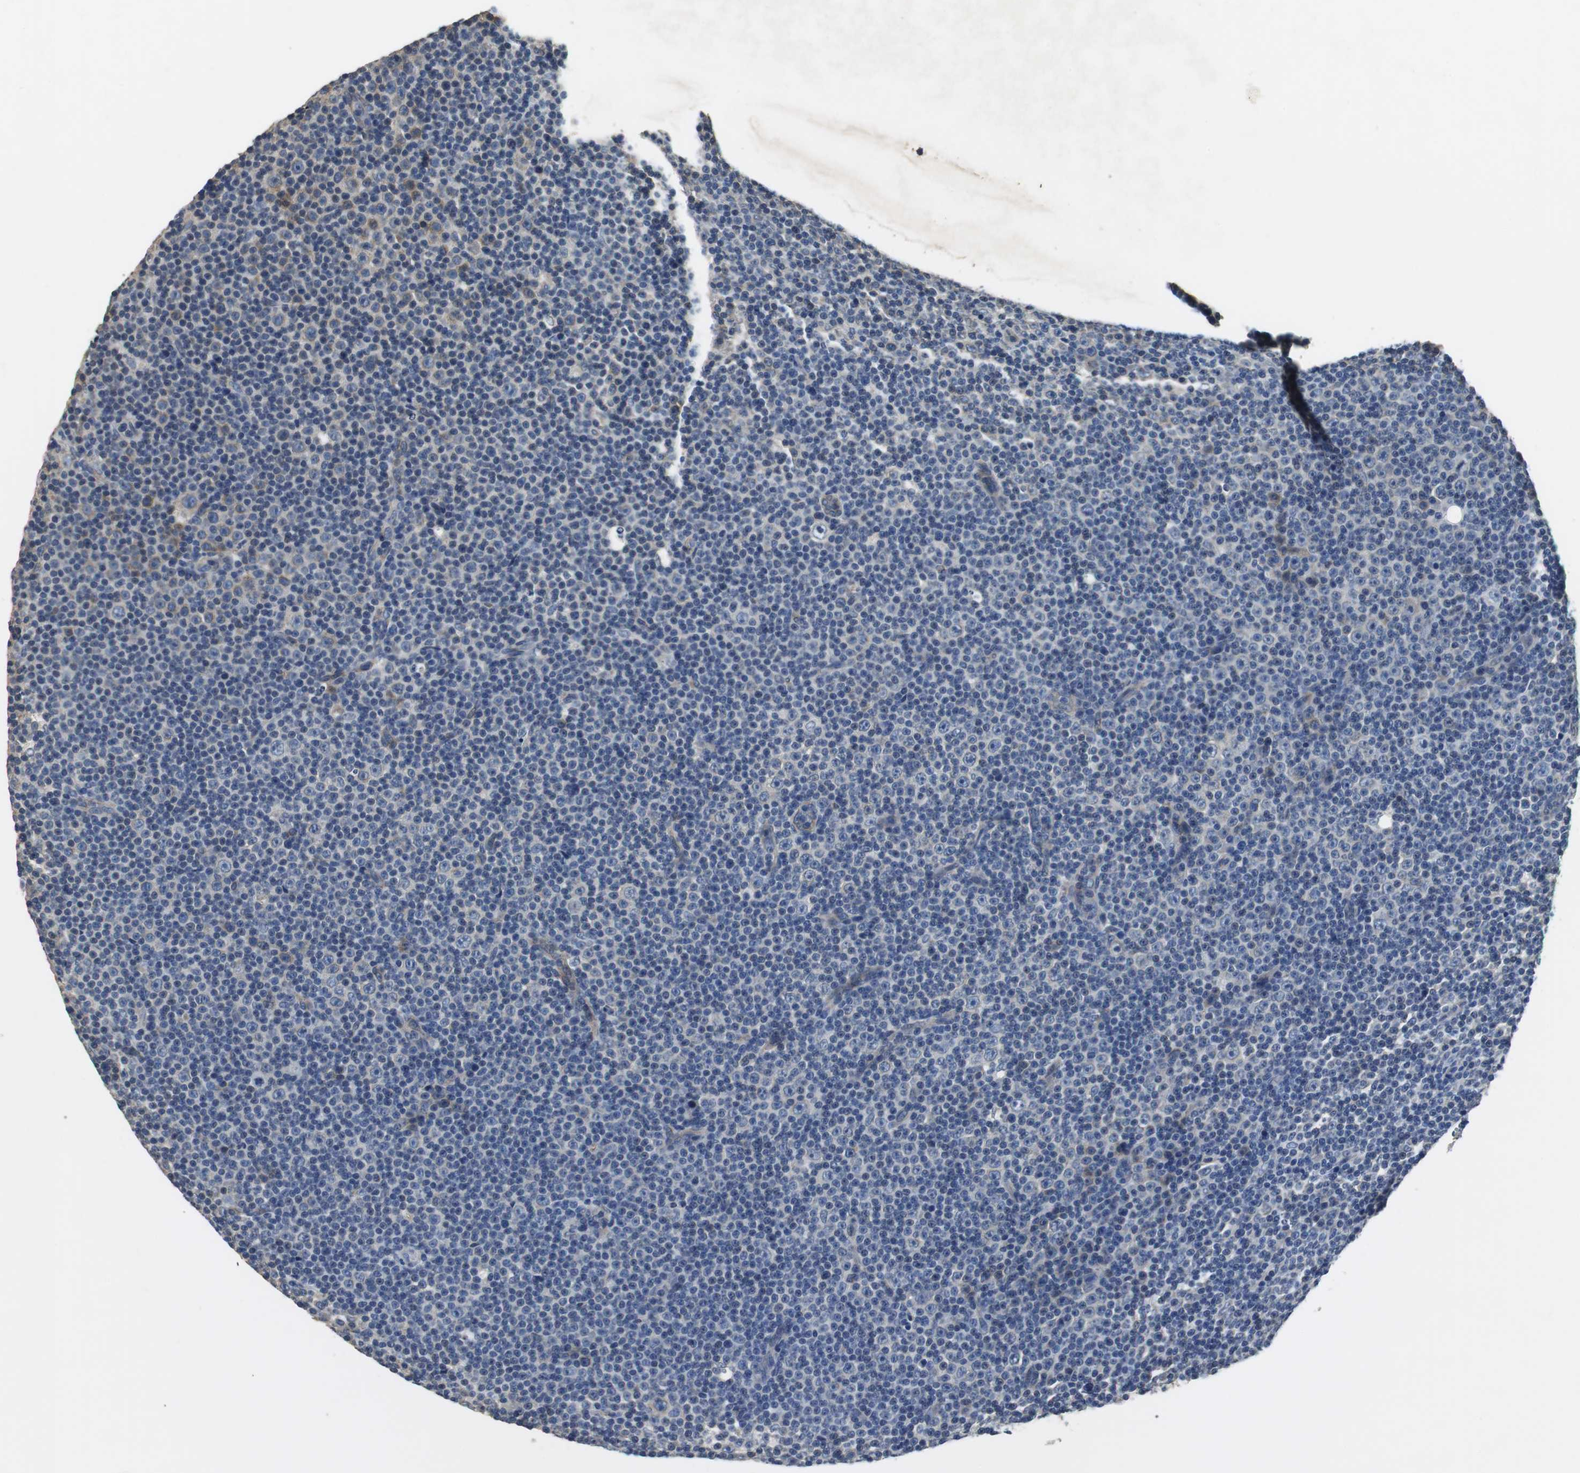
{"staining": {"intensity": "negative", "quantity": "none", "location": "none"}, "tissue": "lymphoma", "cell_type": "Tumor cells", "image_type": "cancer", "snomed": [{"axis": "morphology", "description": "Malignant lymphoma, non-Hodgkin's type, Low grade"}, {"axis": "topography", "description": "Lymph node"}], "caption": "This histopathology image is of lymphoma stained with immunohistochemistry to label a protein in brown with the nuclei are counter-stained blue. There is no staining in tumor cells. (DAB immunohistochemistry (IHC) visualized using brightfield microscopy, high magnification).", "gene": "MTIF2", "patient": {"sex": "female", "age": 67}}